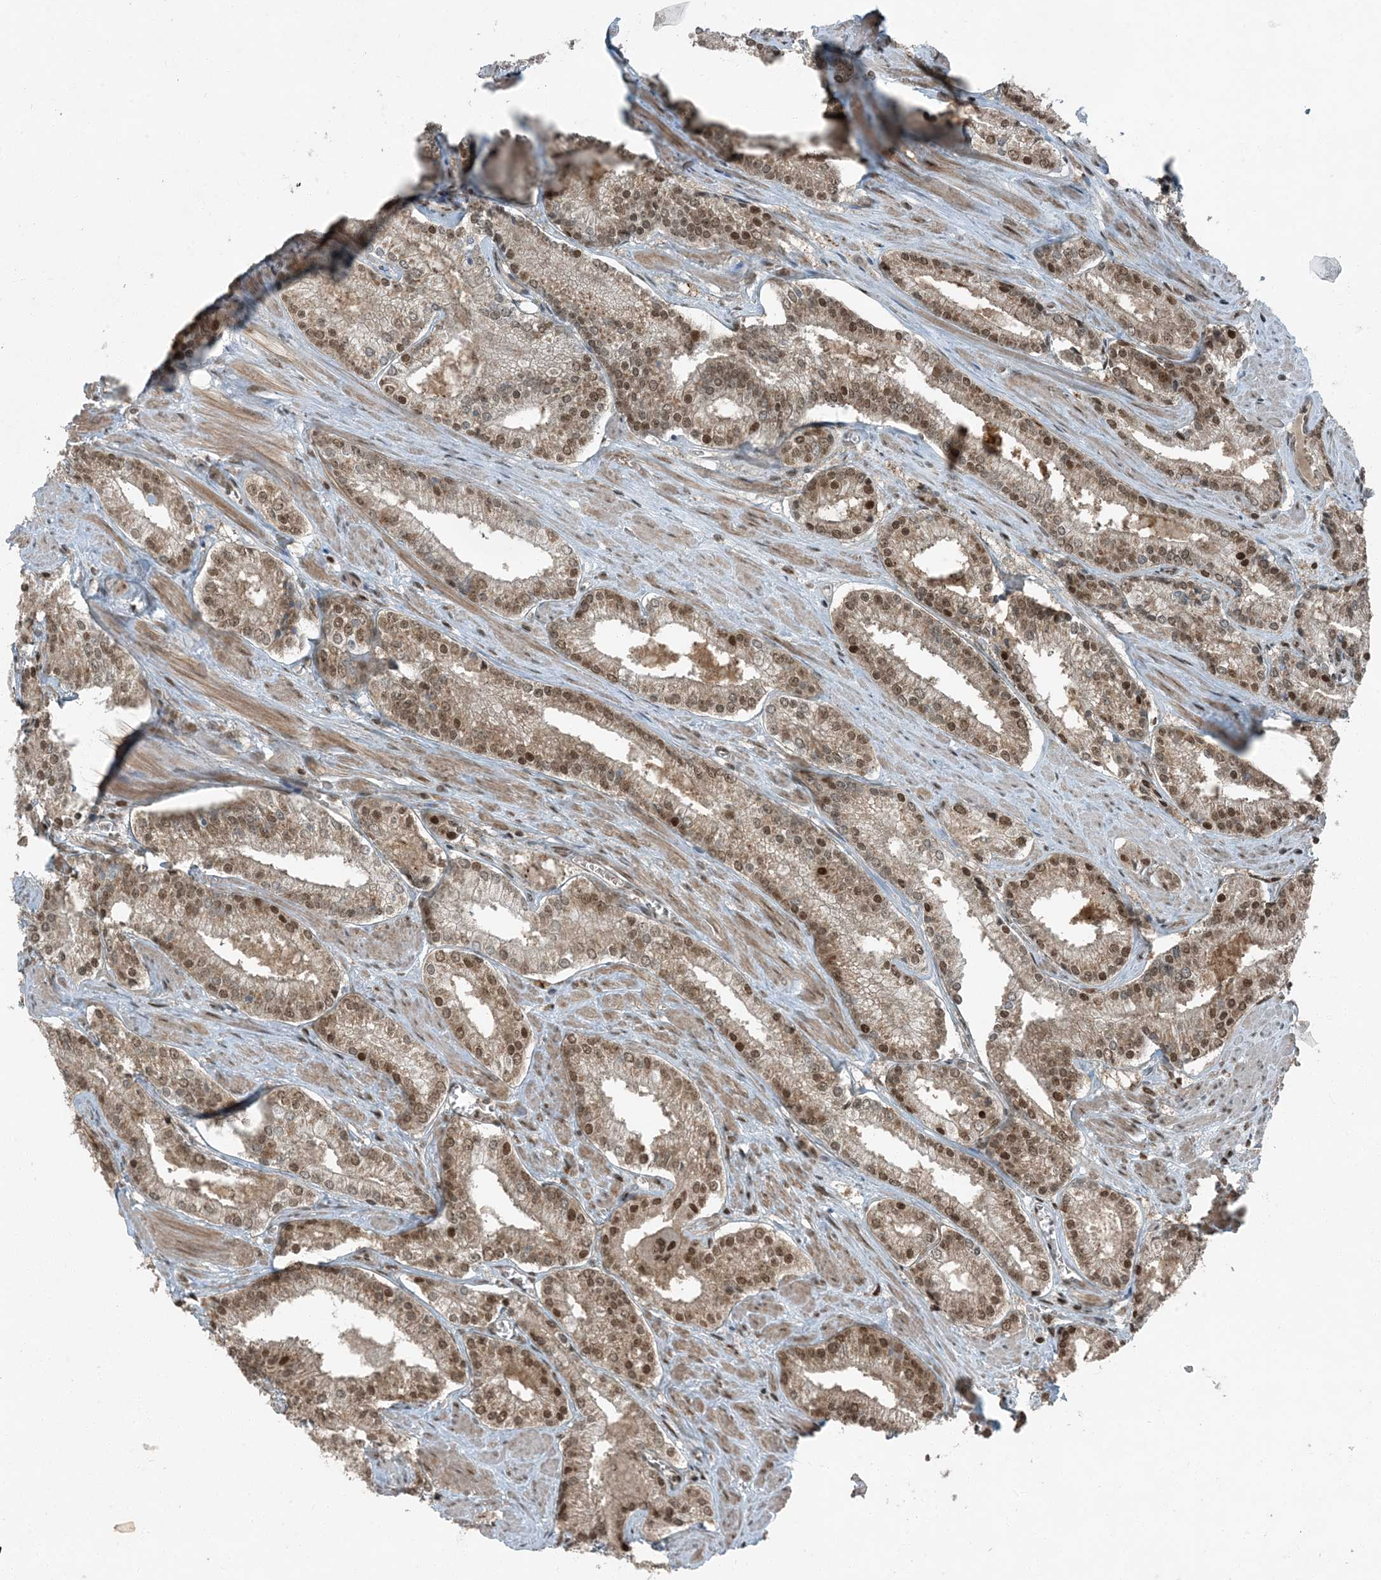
{"staining": {"intensity": "moderate", "quantity": ">75%", "location": "nuclear"}, "tissue": "prostate cancer", "cell_type": "Tumor cells", "image_type": "cancer", "snomed": [{"axis": "morphology", "description": "Adenocarcinoma, Low grade"}, {"axis": "topography", "description": "Prostate"}], "caption": "The histopathology image reveals staining of prostate cancer (low-grade adenocarcinoma), revealing moderate nuclear protein expression (brown color) within tumor cells.", "gene": "TRAPPC12", "patient": {"sex": "male", "age": 54}}